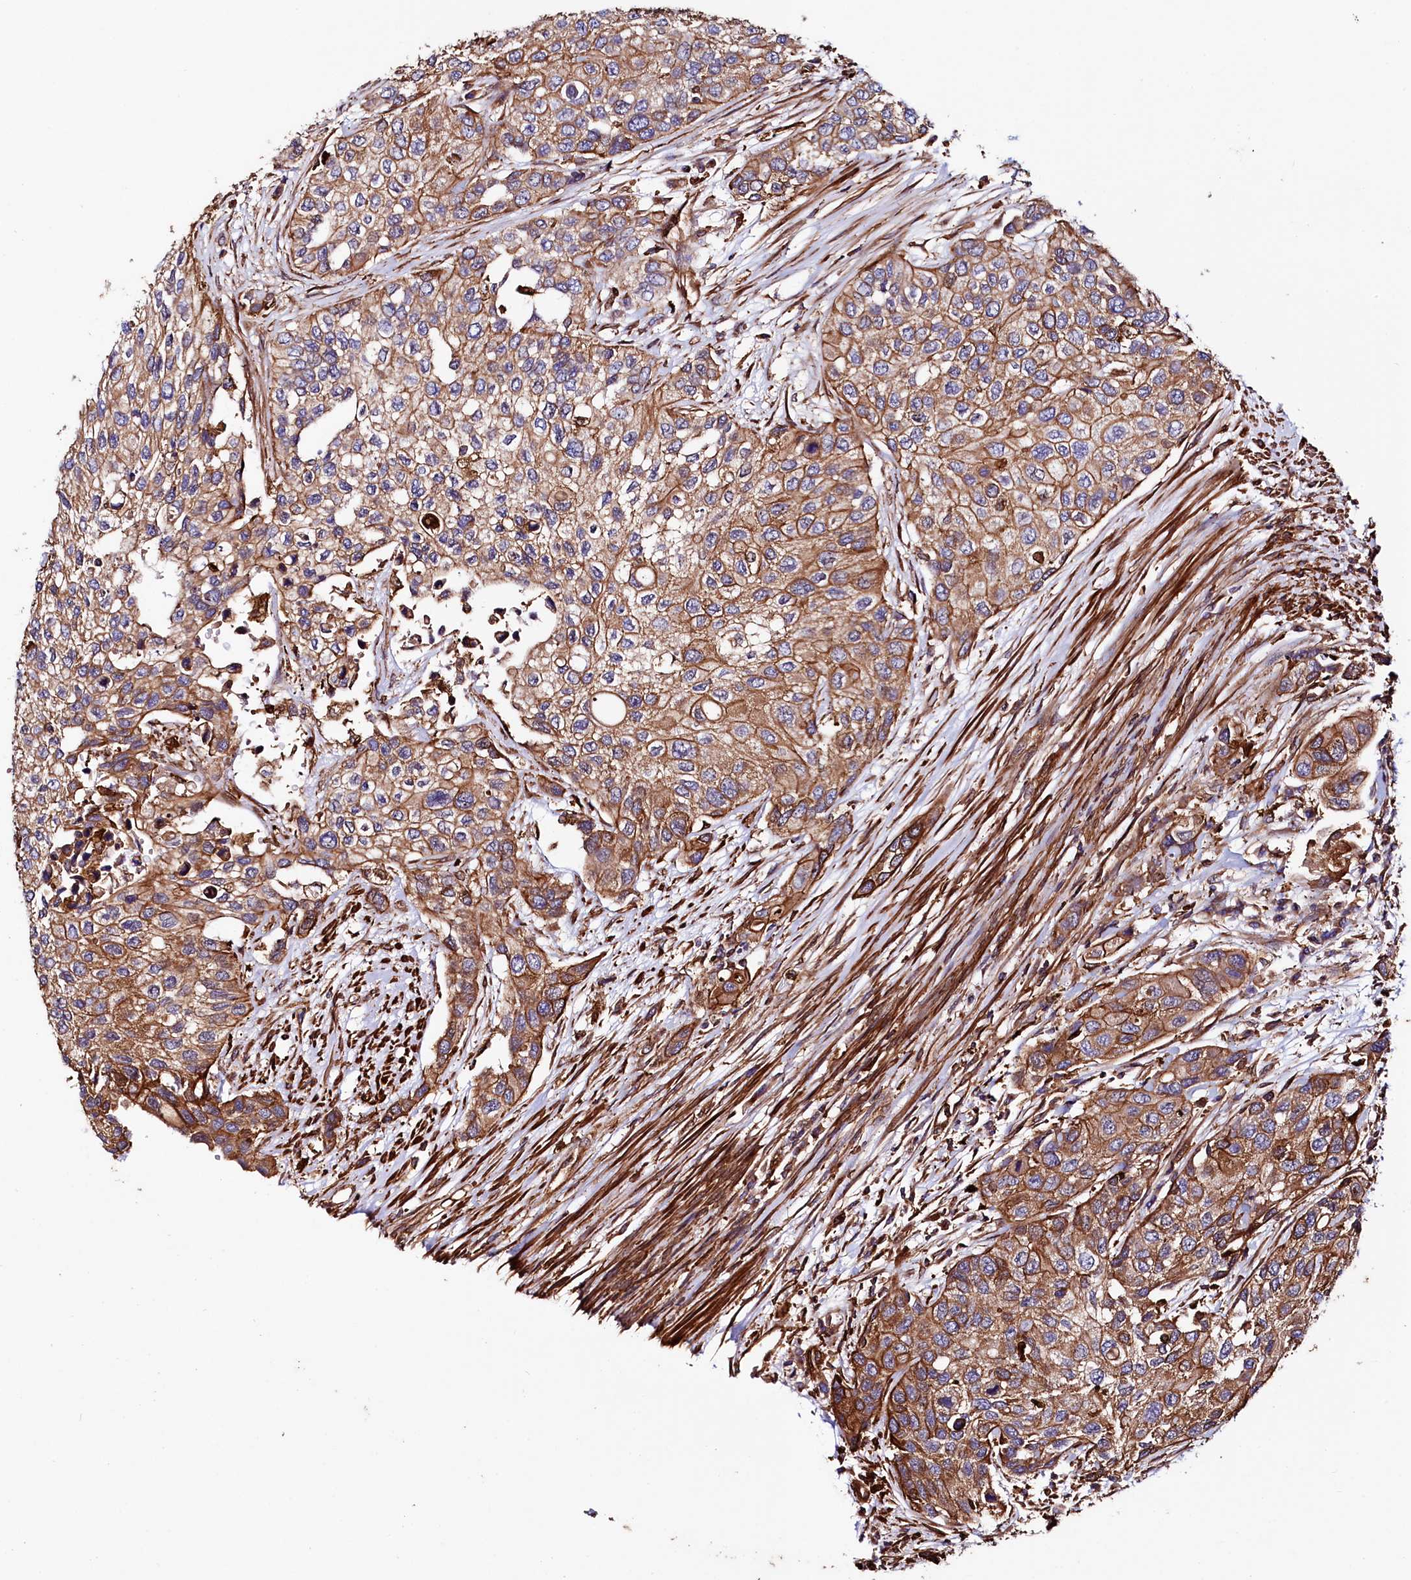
{"staining": {"intensity": "moderate", "quantity": ">75%", "location": "cytoplasmic/membranous"}, "tissue": "urothelial cancer", "cell_type": "Tumor cells", "image_type": "cancer", "snomed": [{"axis": "morphology", "description": "Normal tissue, NOS"}, {"axis": "morphology", "description": "Urothelial carcinoma, High grade"}, {"axis": "topography", "description": "Vascular tissue"}, {"axis": "topography", "description": "Urinary bladder"}], "caption": "Moderate cytoplasmic/membranous protein staining is present in approximately >75% of tumor cells in urothelial cancer.", "gene": "STAMBPL1", "patient": {"sex": "female", "age": 56}}